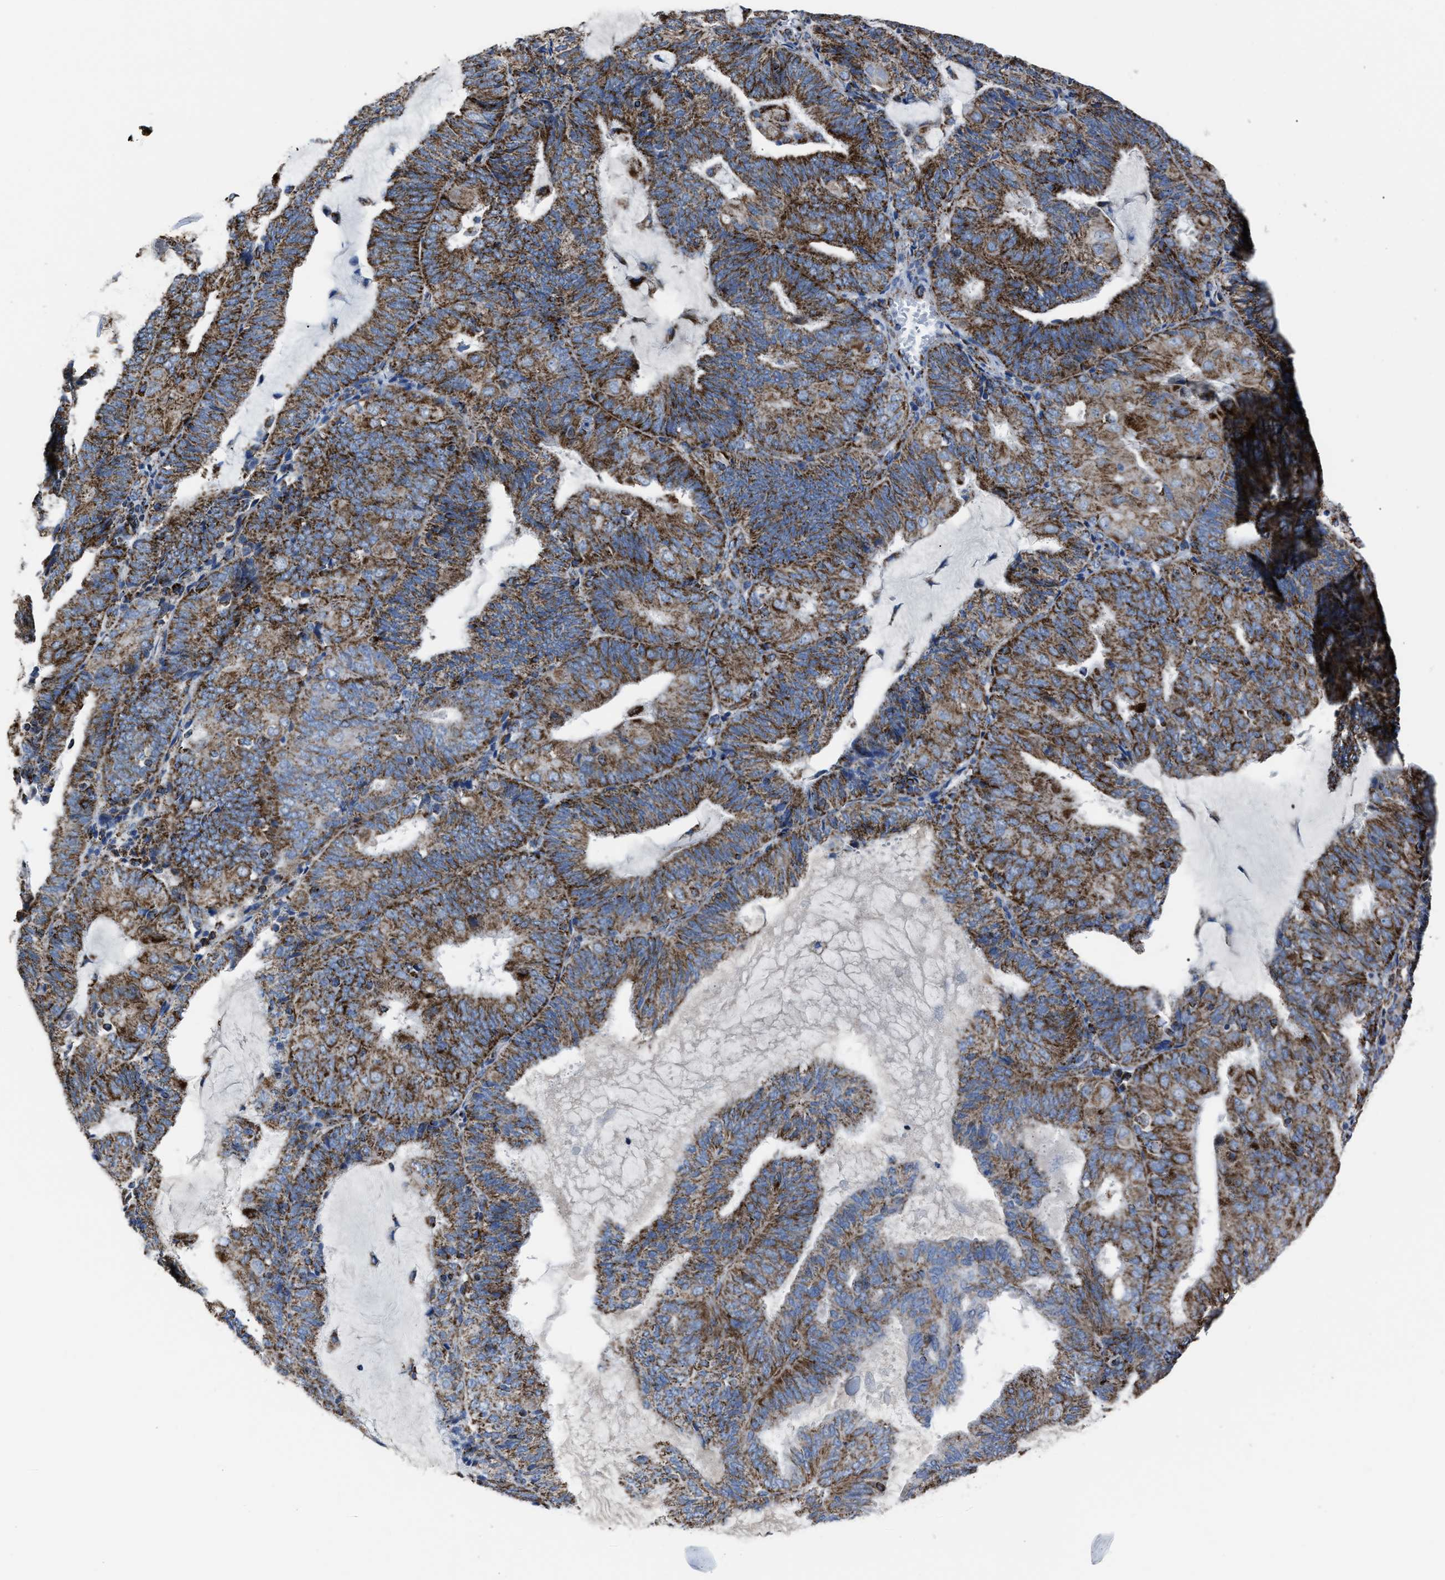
{"staining": {"intensity": "strong", "quantity": ">75%", "location": "cytoplasmic/membranous"}, "tissue": "endometrial cancer", "cell_type": "Tumor cells", "image_type": "cancer", "snomed": [{"axis": "morphology", "description": "Adenocarcinoma, NOS"}, {"axis": "topography", "description": "Endometrium"}], "caption": "Endometrial adenocarcinoma stained with DAB IHC reveals high levels of strong cytoplasmic/membranous positivity in approximately >75% of tumor cells. (Stains: DAB (3,3'-diaminobenzidine) in brown, nuclei in blue, Microscopy: brightfield microscopy at high magnification).", "gene": "NDUFV3", "patient": {"sex": "female", "age": 81}}